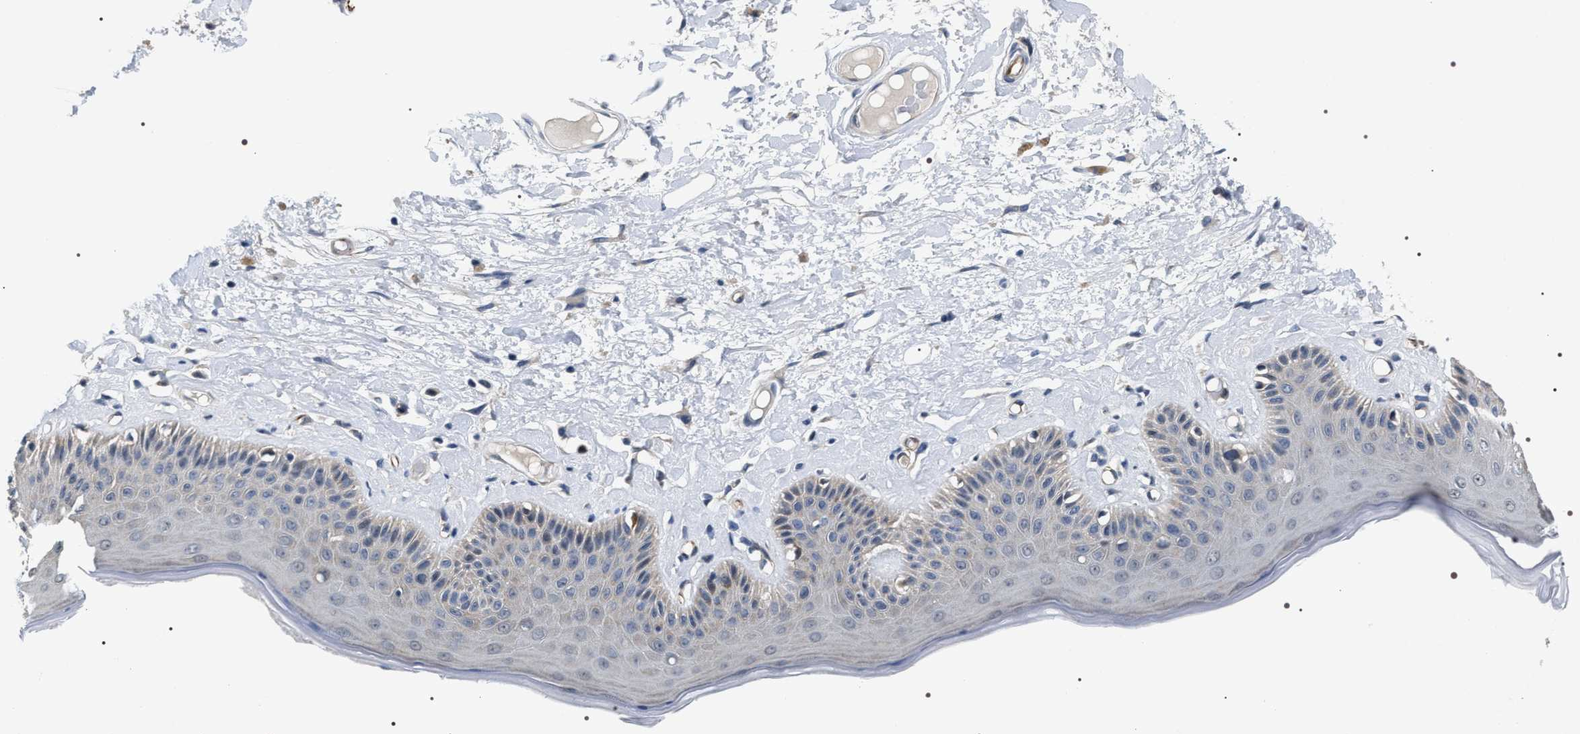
{"staining": {"intensity": "weak", "quantity": "25%-75%", "location": "cytoplasmic/membranous"}, "tissue": "skin", "cell_type": "Epidermal cells", "image_type": "normal", "snomed": [{"axis": "morphology", "description": "Normal tissue, NOS"}, {"axis": "topography", "description": "Vulva"}], "caption": "Protein staining exhibits weak cytoplasmic/membranous staining in approximately 25%-75% of epidermal cells in benign skin. The staining is performed using DAB brown chromogen to label protein expression. The nuclei are counter-stained blue using hematoxylin.", "gene": "PKD1L1", "patient": {"sex": "female", "age": 73}}